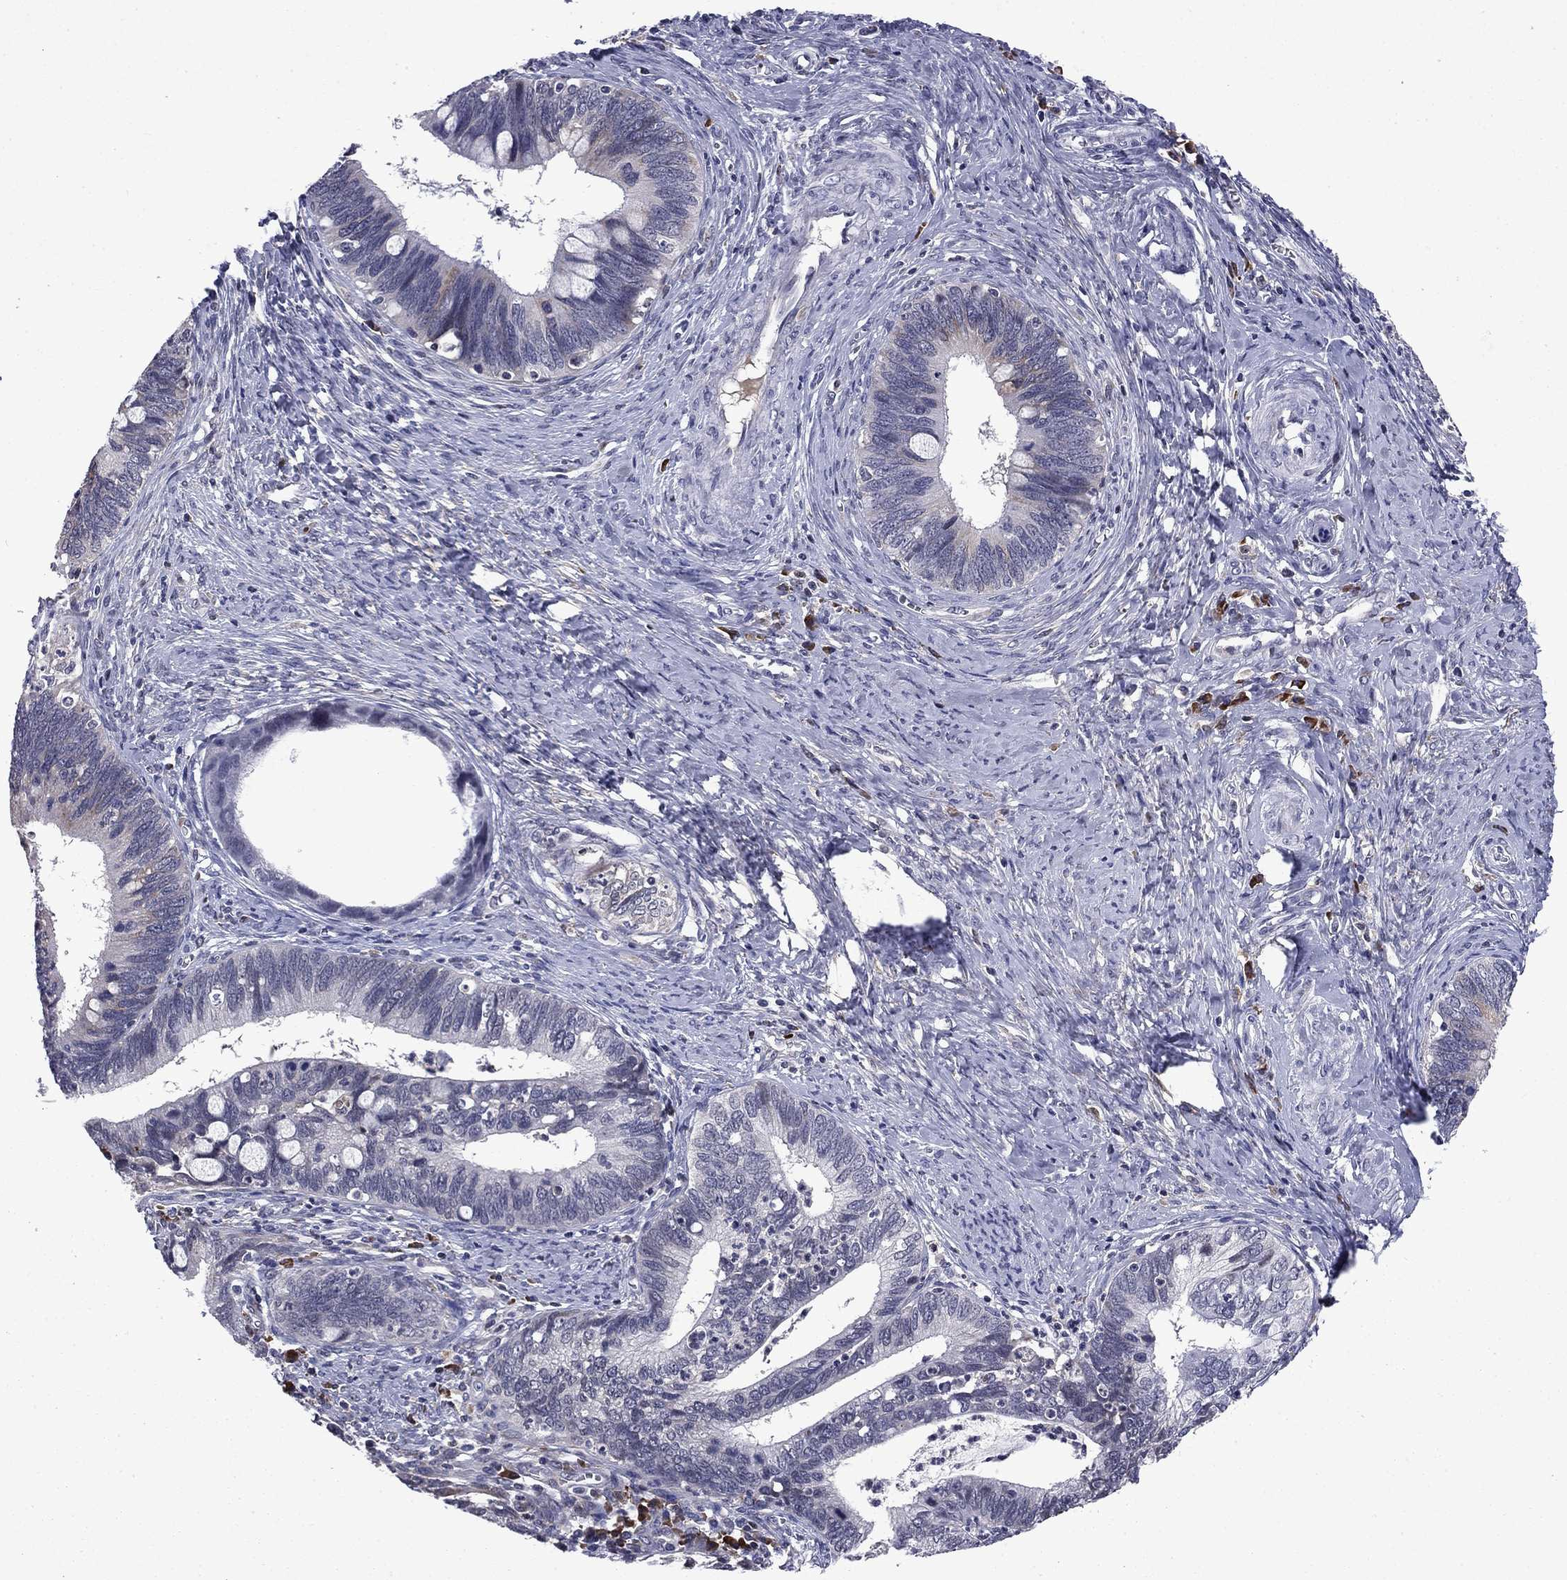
{"staining": {"intensity": "strong", "quantity": "<25%", "location": "cytoplasmic/membranous"}, "tissue": "cervical cancer", "cell_type": "Tumor cells", "image_type": "cancer", "snomed": [{"axis": "morphology", "description": "Adenocarcinoma, NOS"}, {"axis": "topography", "description": "Cervix"}], "caption": "Immunohistochemistry (IHC) of human cervical cancer (adenocarcinoma) demonstrates medium levels of strong cytoplasmic/membranous positivity in approximately <25% of tumor cells.", "gene": "ECM1", "patient": {"sex": "female", "age": 42}}